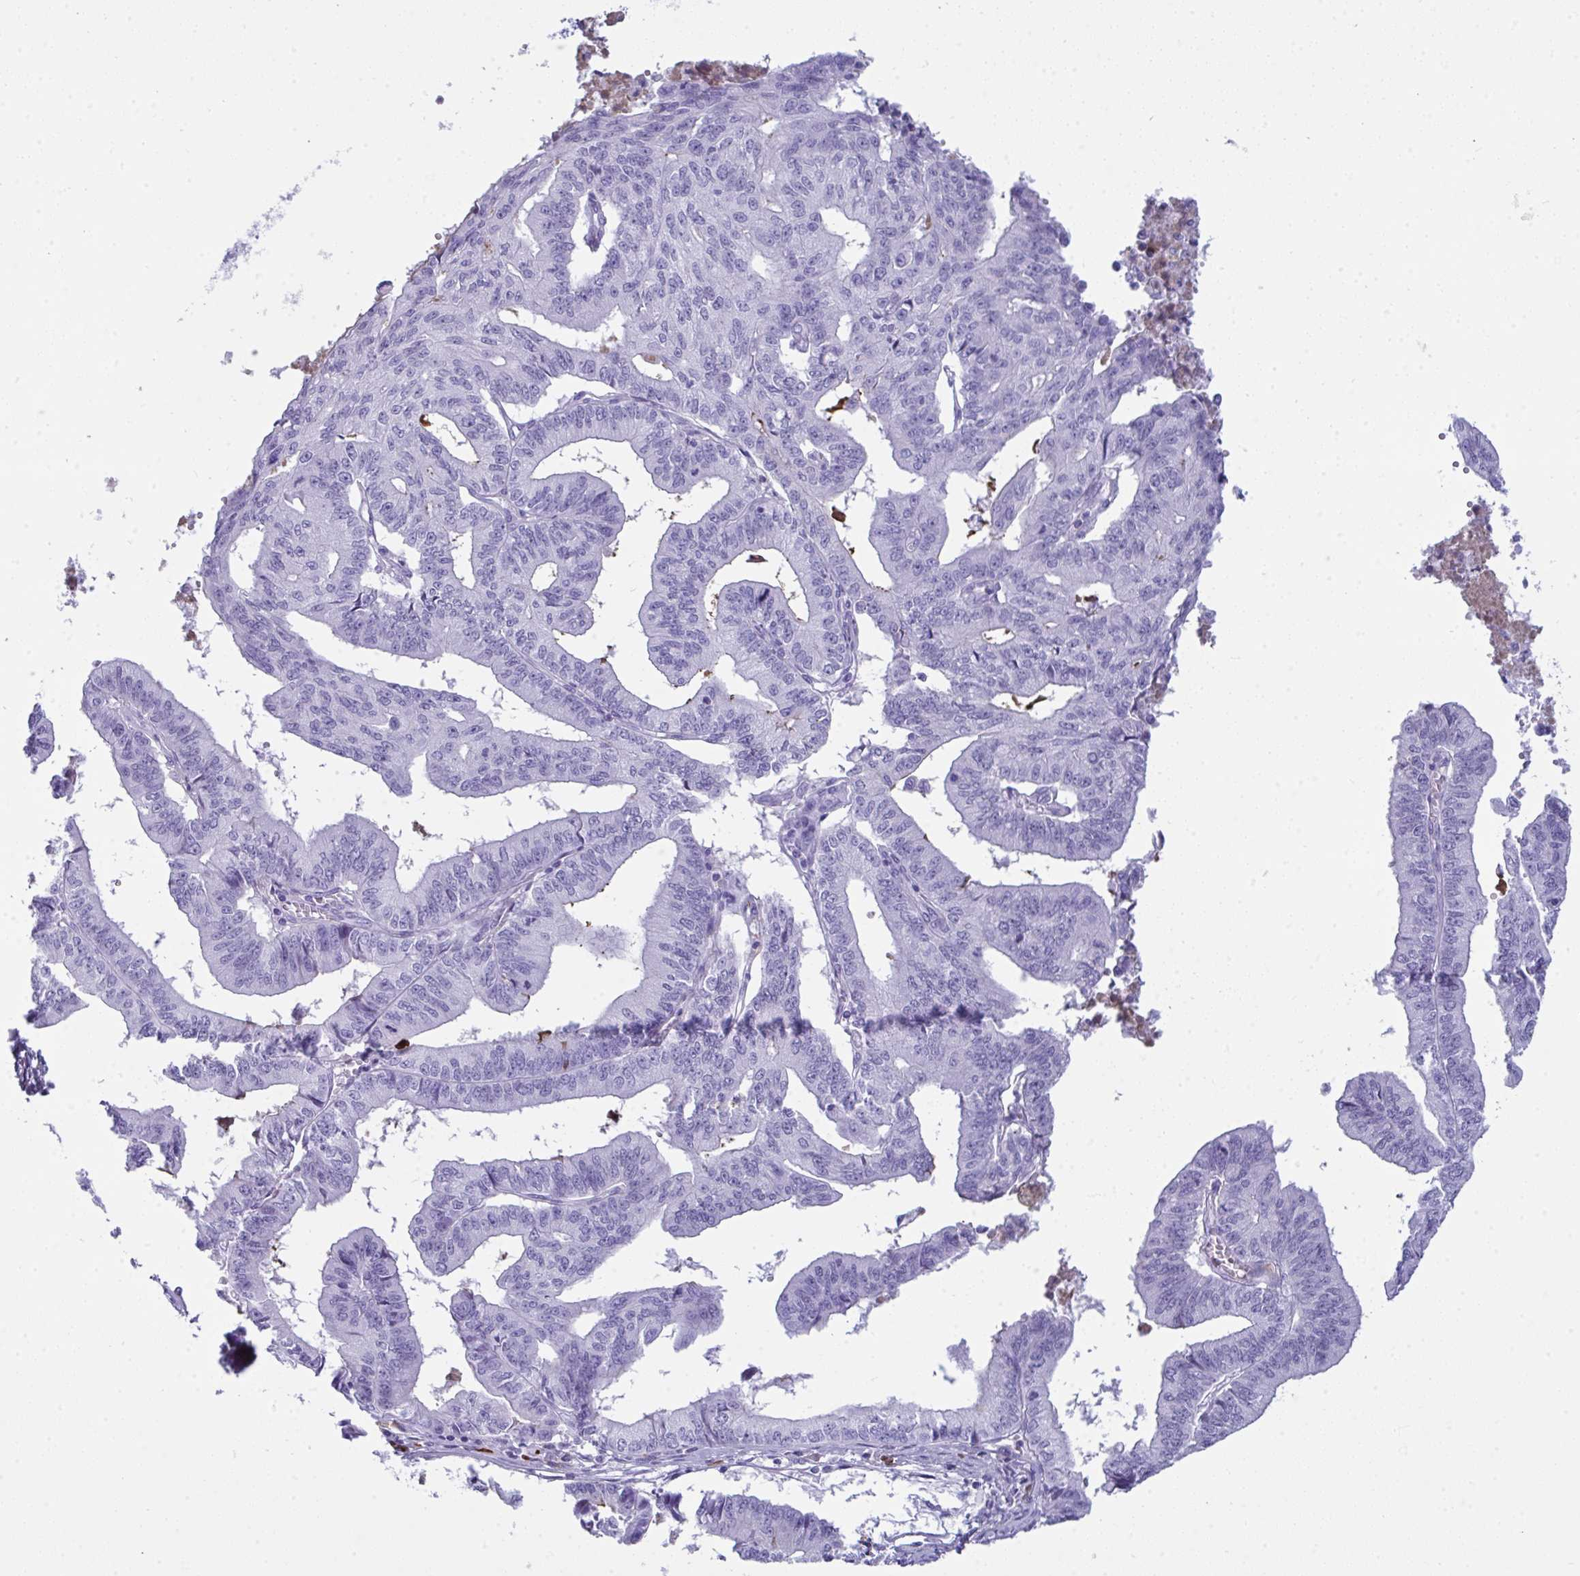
{"staining": {"intensity": "negative", "quantity": "none", "location": "none"}, "tissue": "endometrial cancer", "cell_type": "Tumor cells", "image_type": "cancer", "snomed": [{"axis": "morphology", "description": "Adenocarcinoma, NOS"}, {"axis": "topography", "description": "Endometrium"}], "caption": "An IHC image of adenocarcinoma (endometrial) is shown. There is no staining in tumor cells of adenocarcinoma (endometrial).", "gene": "JCHAIN", "patient": {"sex": "female", "age": 65}}